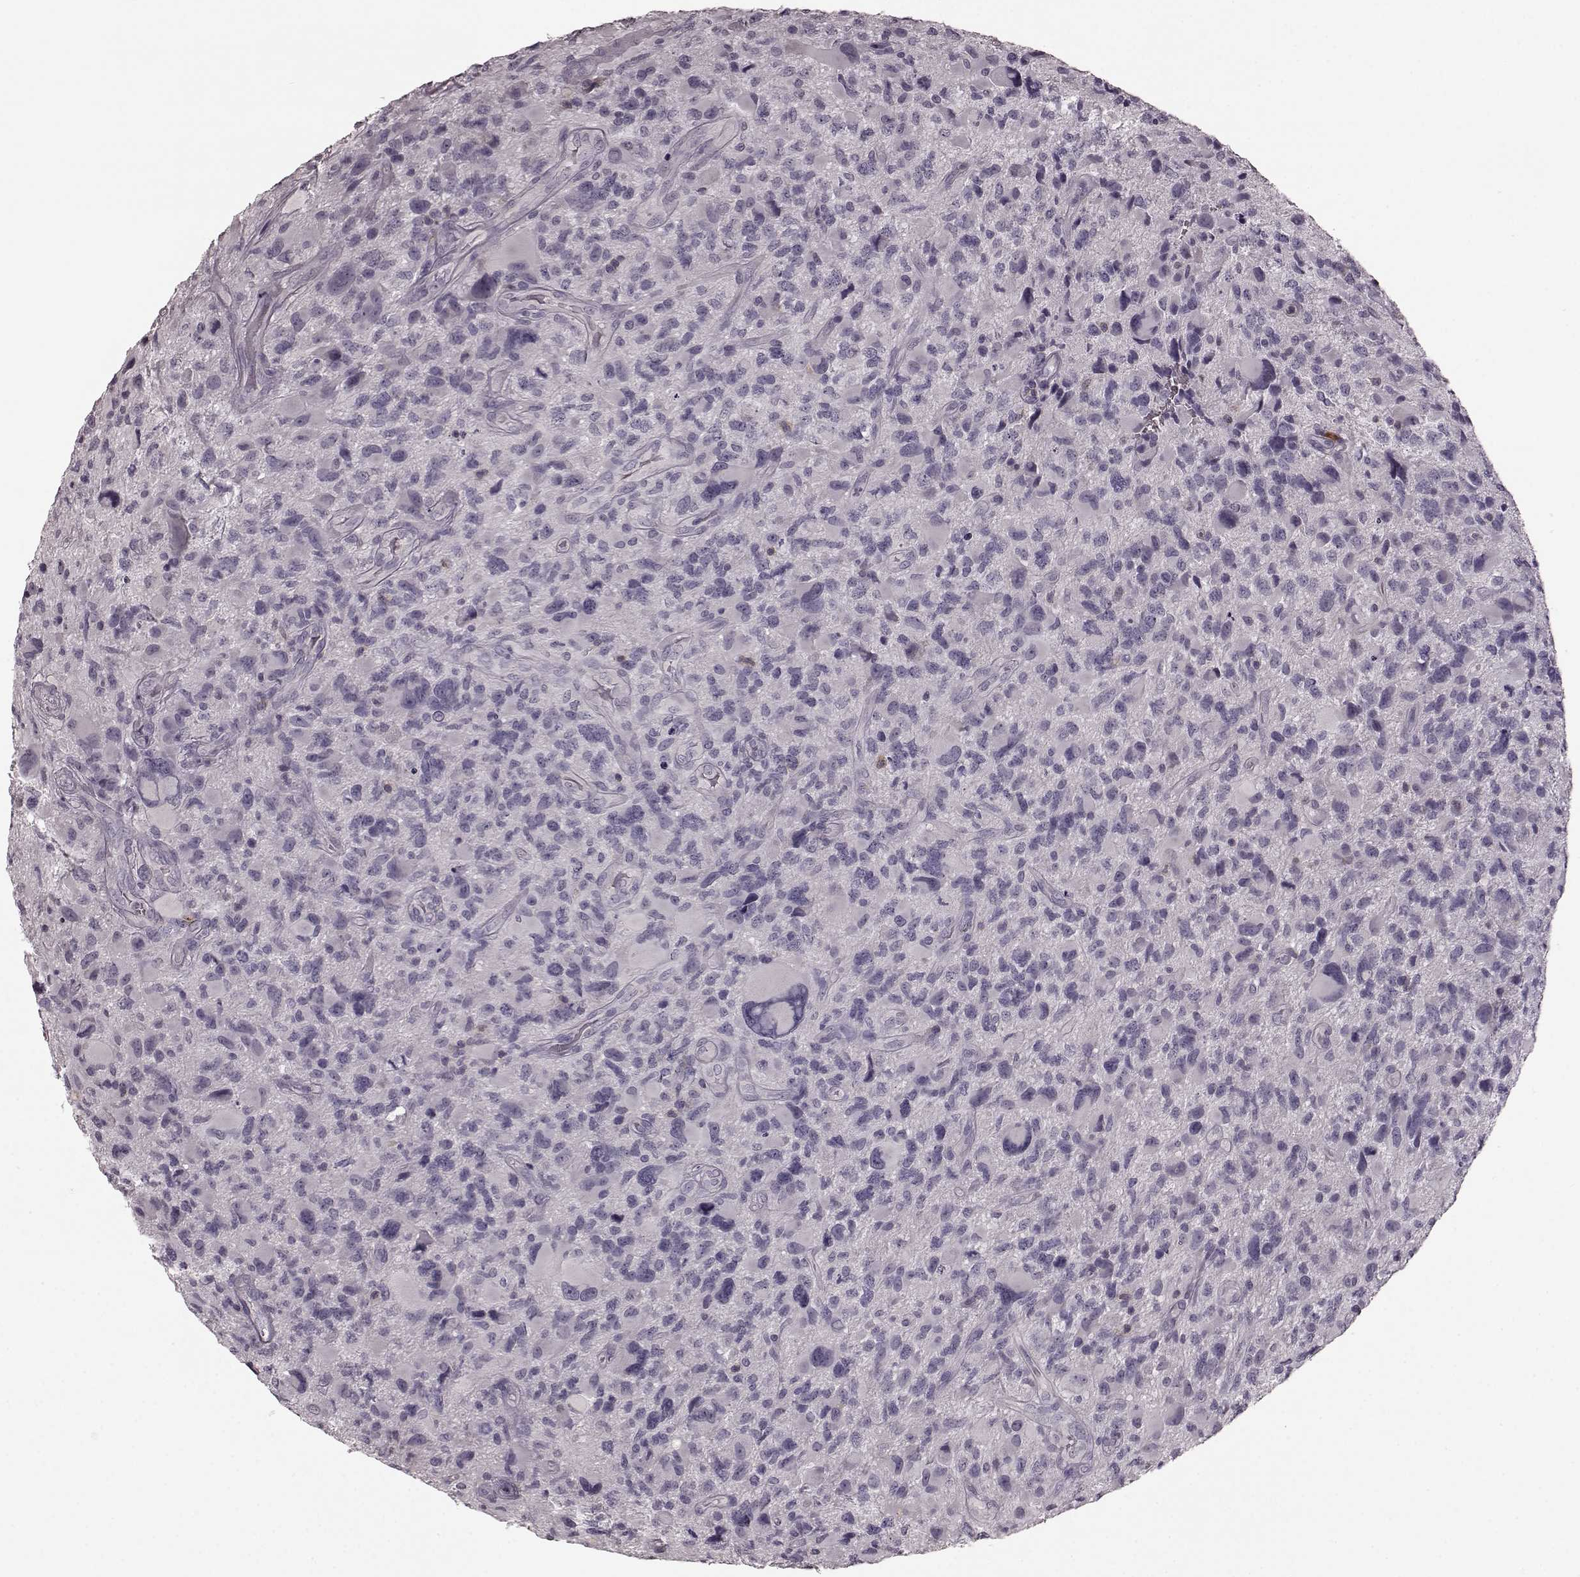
{"staining": {"intensity": "negative", "quantity": "none", "location": "none"}, "tissue": "glioma", "cell_type": "Tumor cells", "image_type": "cancer", "snomed": [{"axis": "morphology", "description": "Glioma, malignant, NOS"}, {"axis": "morphology", "description": "Glioma, malignant, High grade"}, {"axis": "topography", "description": "Brain"}], "caption": "IHC of malignant high-grade glioma exhibits no expression in tumor cells. (Immunohistochemistry (ihc), brightfield microscopy, high magnification).", "gene": "CD28", "patient": {"sex": "female", "age": 71}}